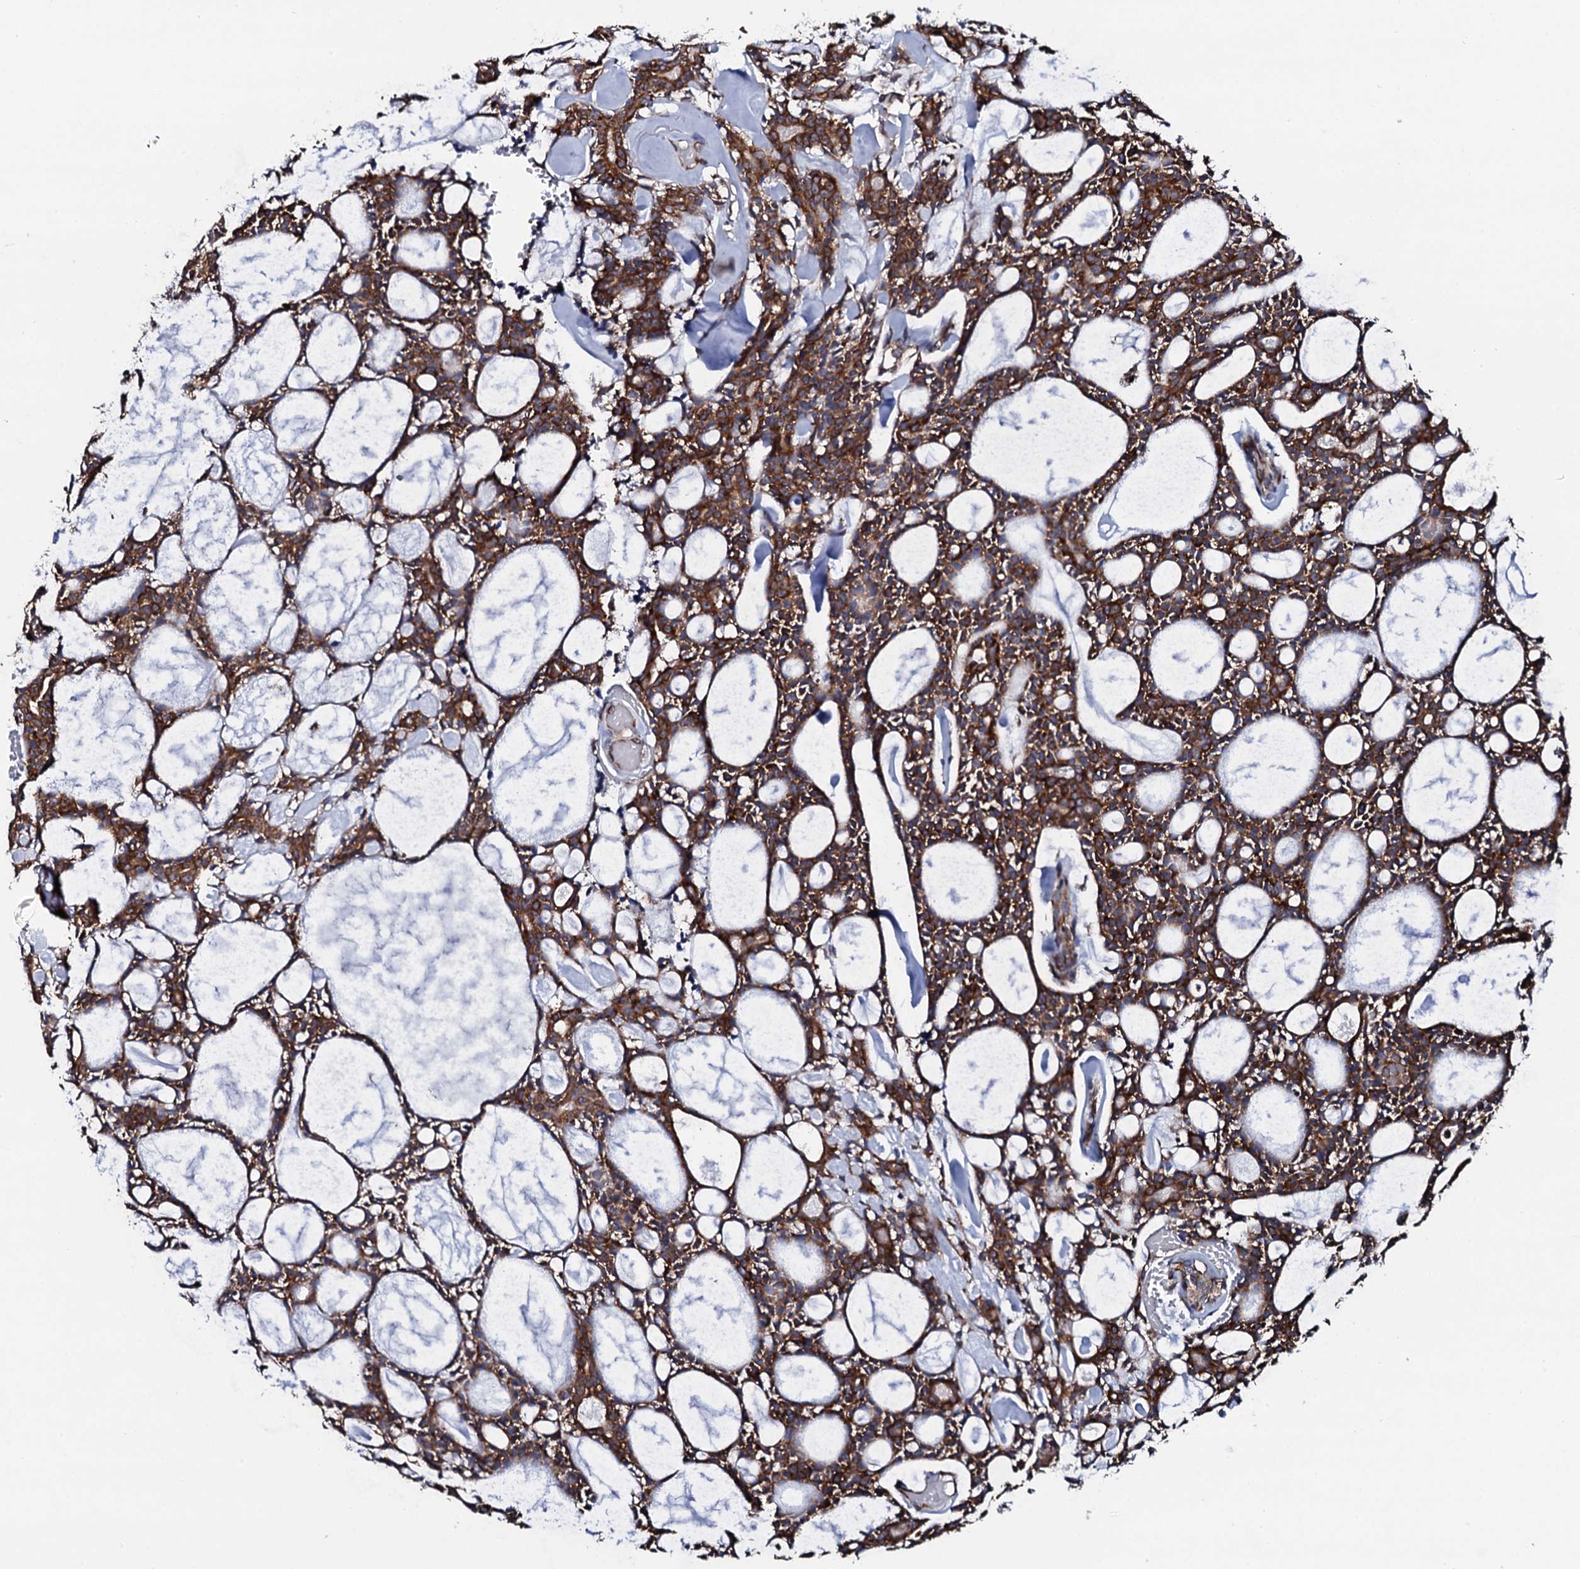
{"staining": {"intensity": "moderate", "quantity": ">75%", "location": "cytoplasmic/membranous"}, "tissue": "head and neck cancer", "cell_type": "Tumor cells", "image_type": "cancer", "snomed": [{"axis": "morphology", "description": "Adenocarcinoma, NOS"}, {"axis": "topography", "description": "Salivary gland"}, {"axis": "topography", "description": "Head-Neck"}], "caption": "Protein expression by IHC shows moderate cytoplasmic/membranous expression in approximately >75% of tumor cells in head and neck adenocarcinoma.", "gene": "SPTY2D1", "patient": {"sex": "male", "age": 55}}